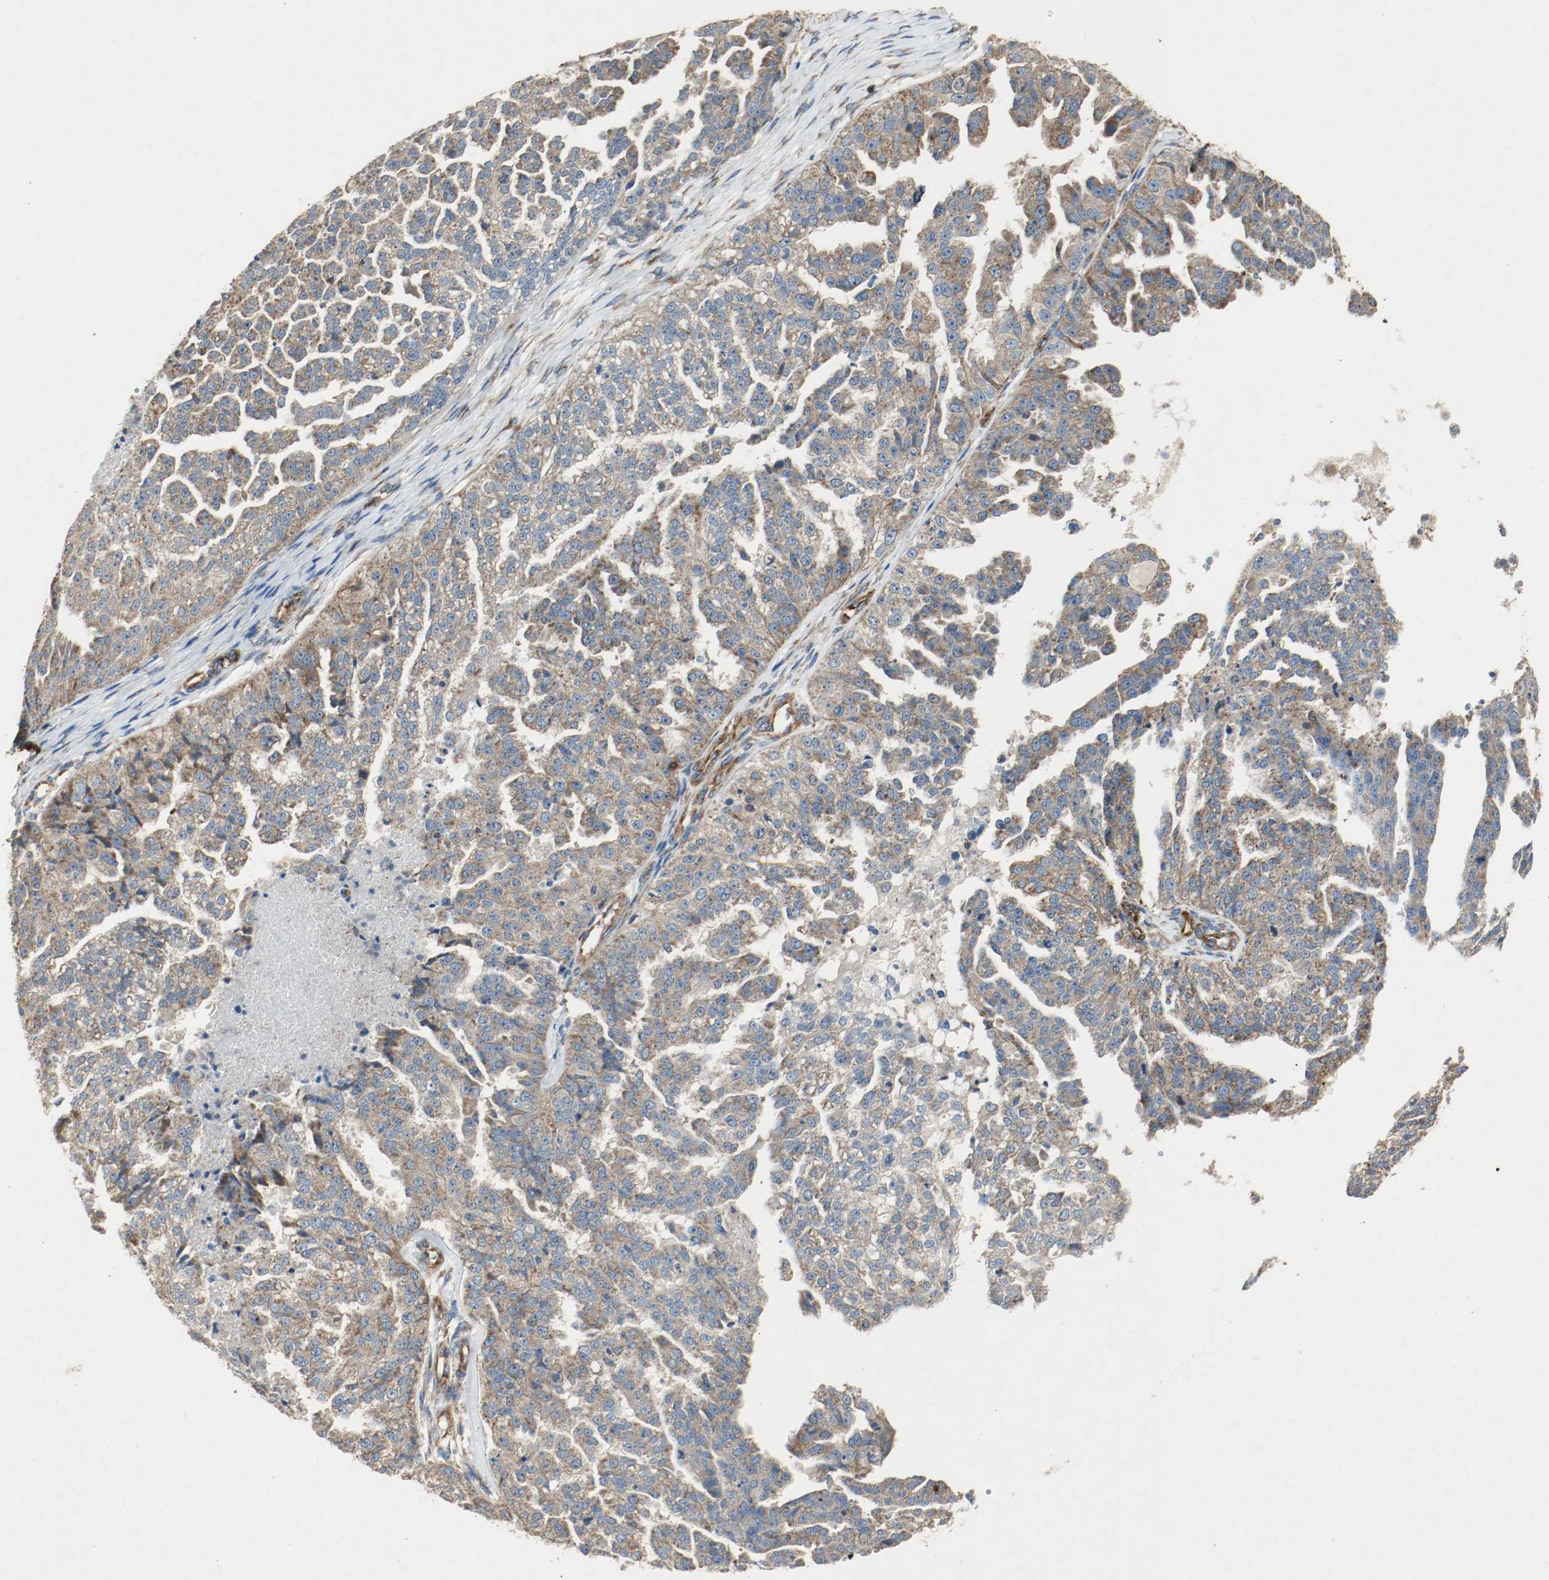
{"staining": {"intensity": "strong", "quantity": ">75%", "location": "cytoplasmic/membranous"}, "tissue": "ovarian cancer", "cell_type": "Tumor cells", "image_type": "cancer", "snomed": [{"axis": "morphology", "description": "Cystadenocarcinoma, serous, NOS"}, {"axis": "topography", "description": "Ovary"}], "caption": "Protein staining shows strong cytoplasmic/membranous positivity in approximately >75% of tumor cells in ovarian cancer (serous cystadenocarcinoma).", "gene": "PLCG1", "patient": {"sex": "female", "age": 58}}